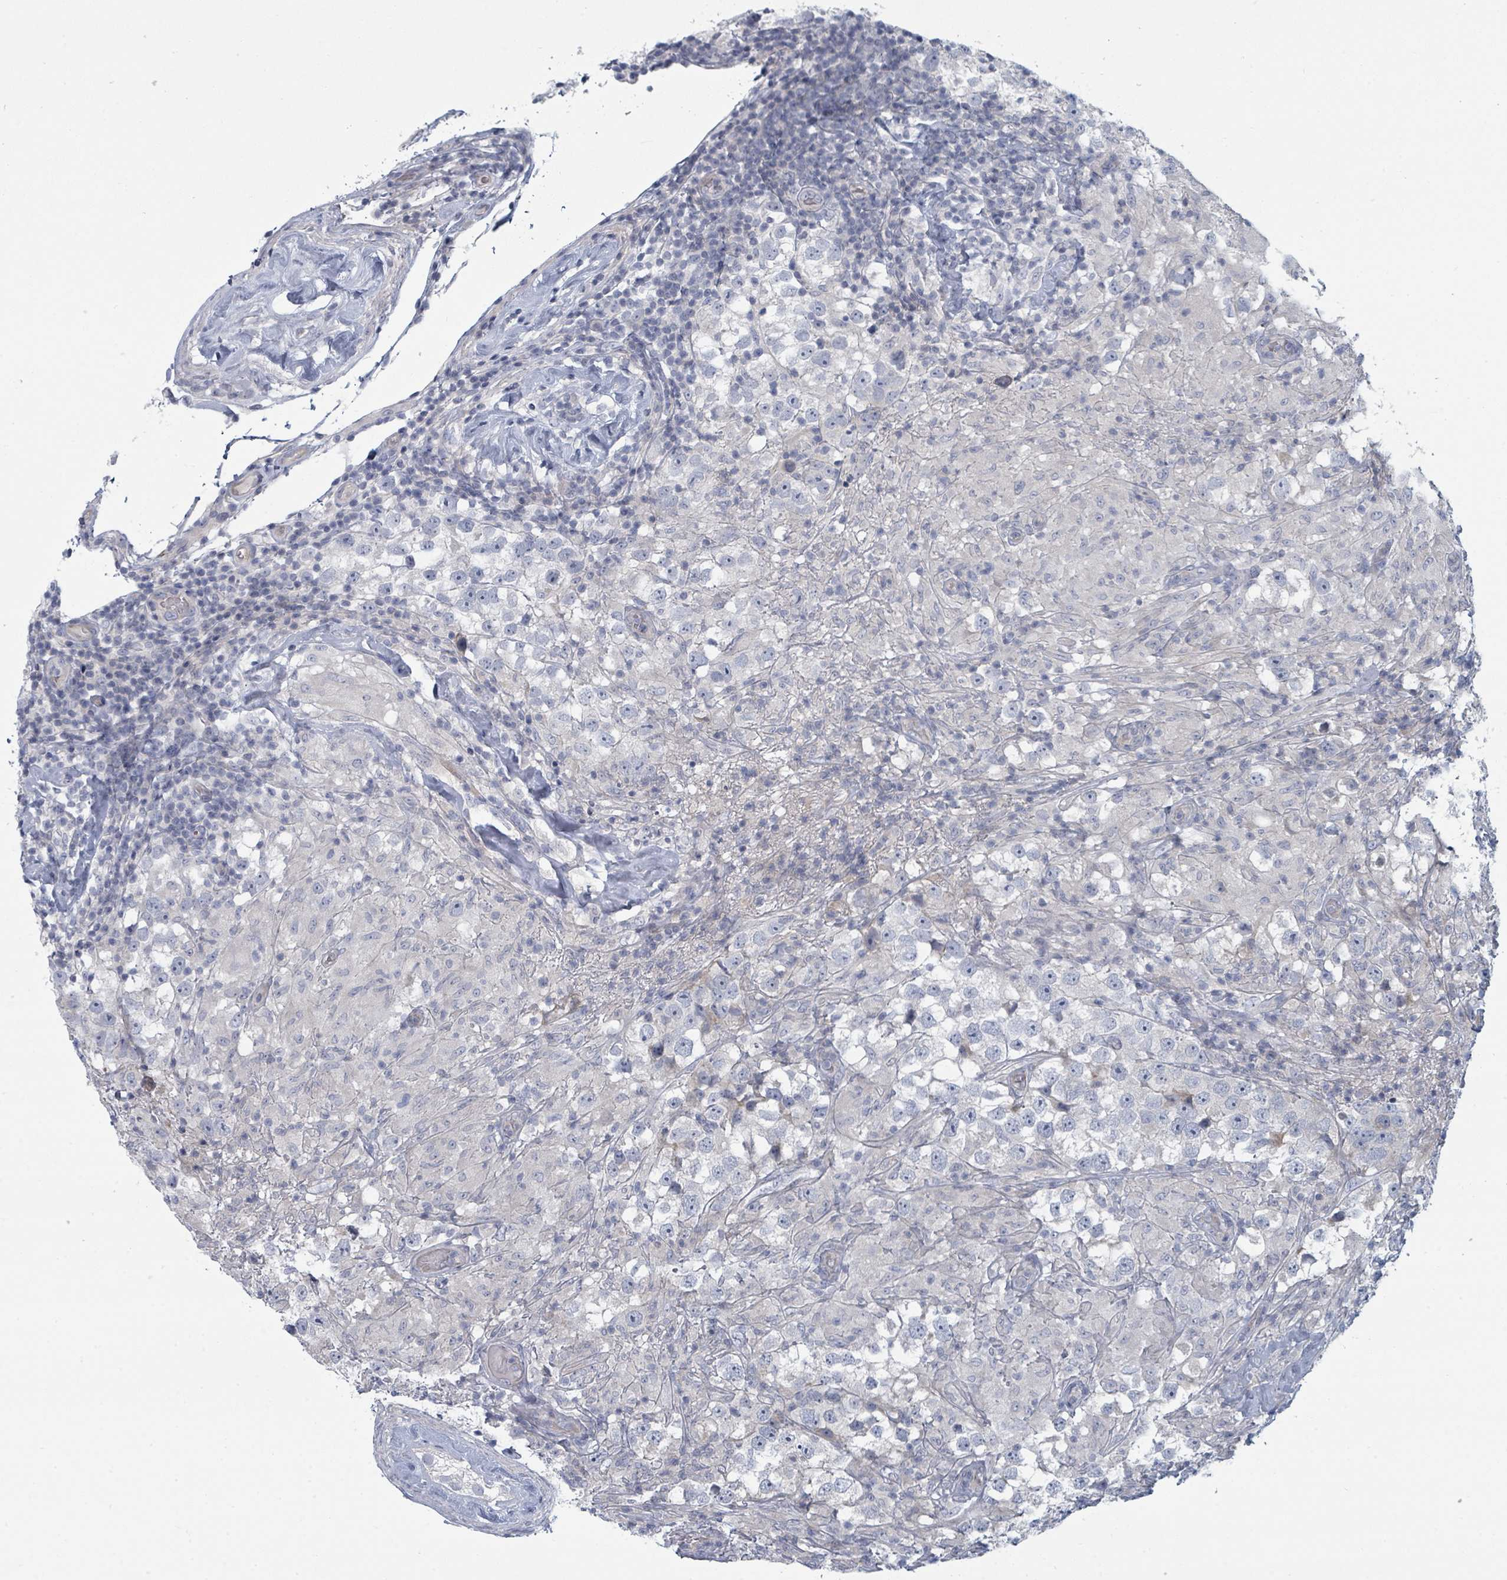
{"staining": {"intensity": "negative", "quantity": "none", "location": "none"}, "tissue": "testis cancer", "cell_type": "Tumor cells", "image_type": "cancer", "snomed": [{"axis": "morphology", "description": "Seminoma, NOS"}, {"axis": "topography", "description": "Testis"}], "caption": "Immunohistochemical staining of testis seminoma displays no significant staining in tumor cells.", "gene": "SLC25A45", "patient": {"sex": "male", "age": 46}}